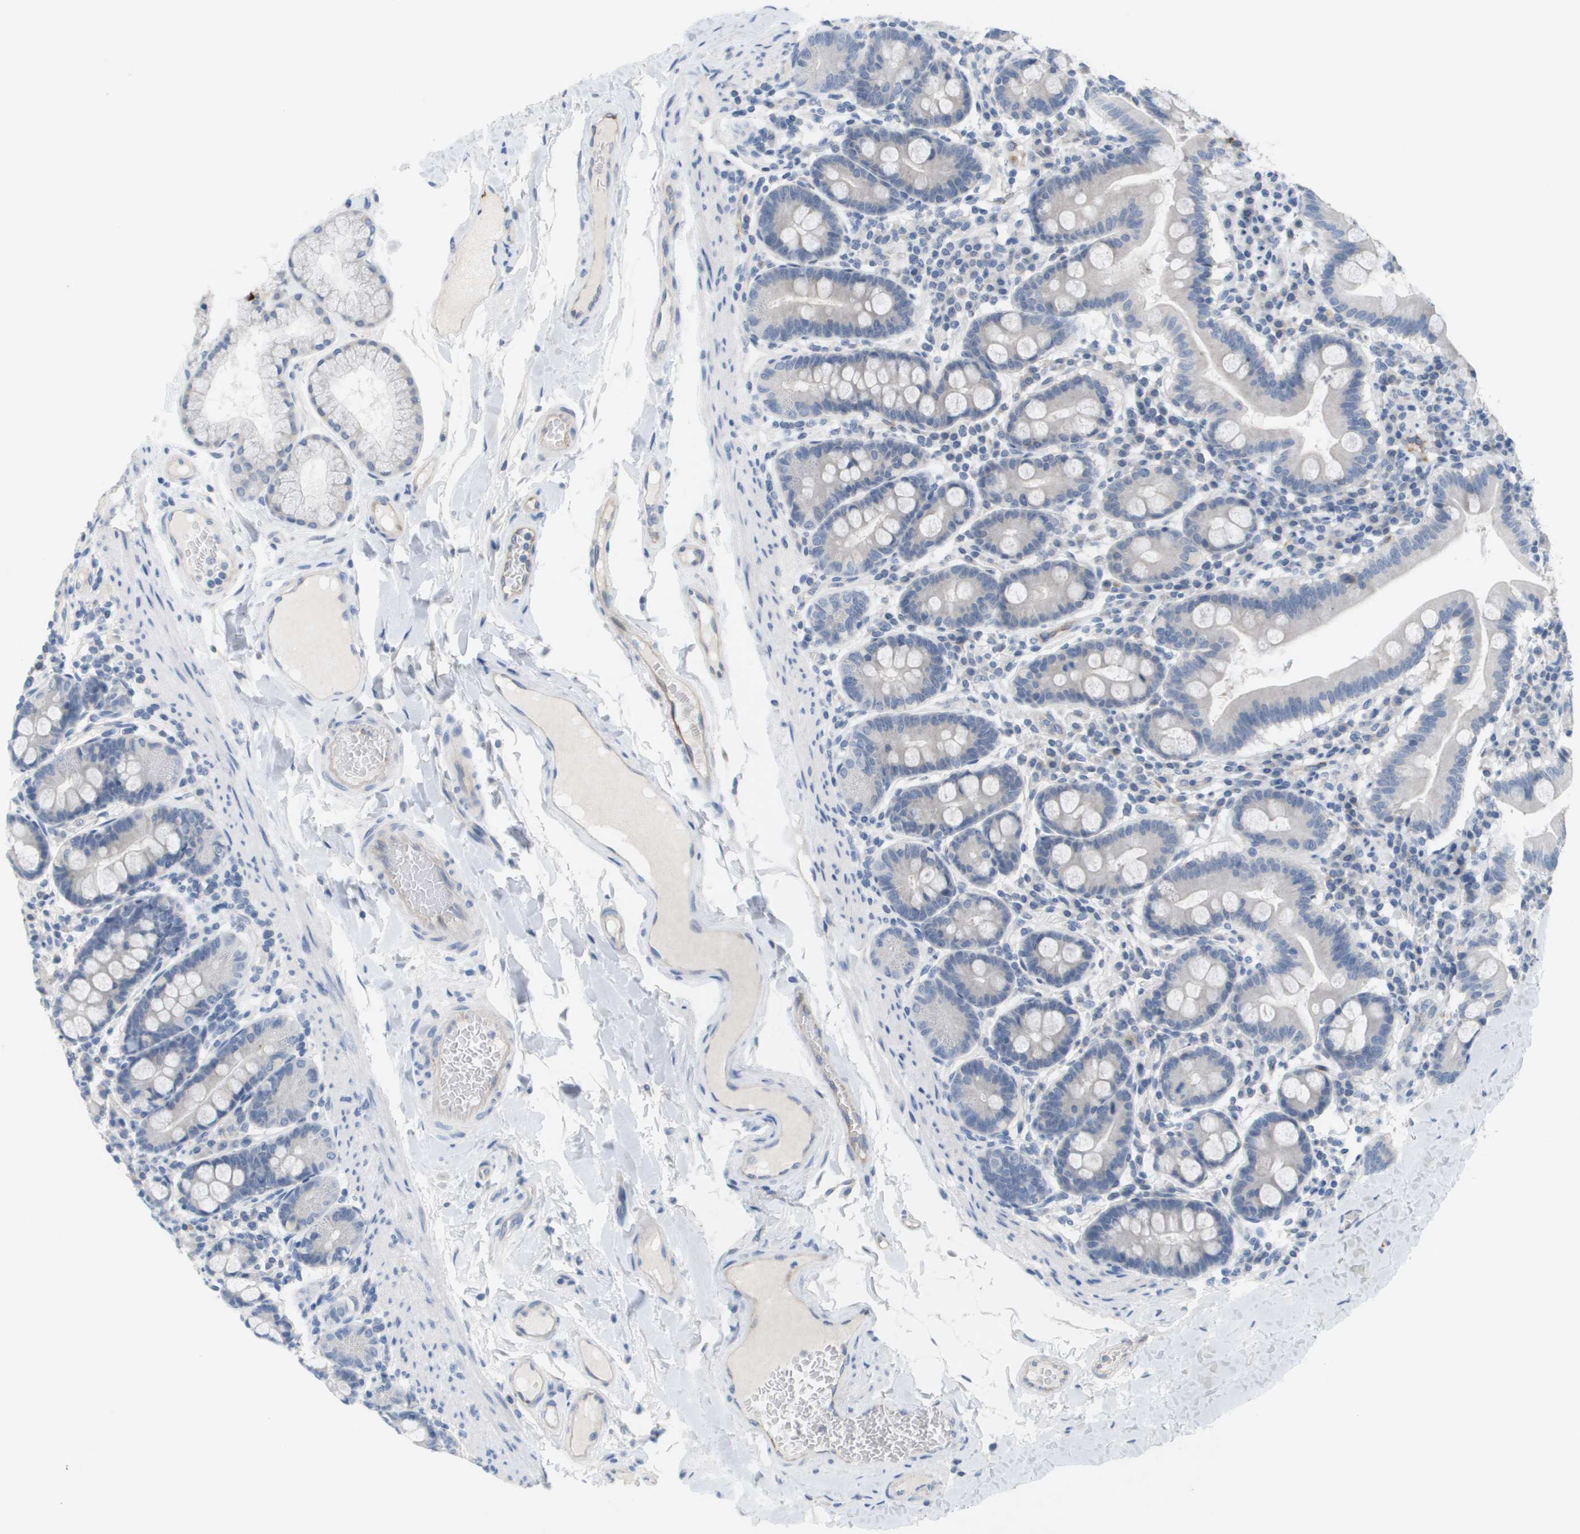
{"staining": {"intensity": "negative", "quantity": "none", "location": "none"}, "tissue": "duodenum", "cell_type": "Glandular cells", "image_type": "normal", "snomed": [{"axis": "morphology", "description": "Normal tissue, NOS"}, {"axis": "topography", "description": "Duodenum"}], "caption": "Immunohistochemistry (IHC) of unremarkable human duodenum exhibits no expression in glandular cells. (DAB (3,3'-diaminobenzidine) IHC, high magnification).", "gene": "ANGPT2", "patient": {"sex": "male", "age": 50}}